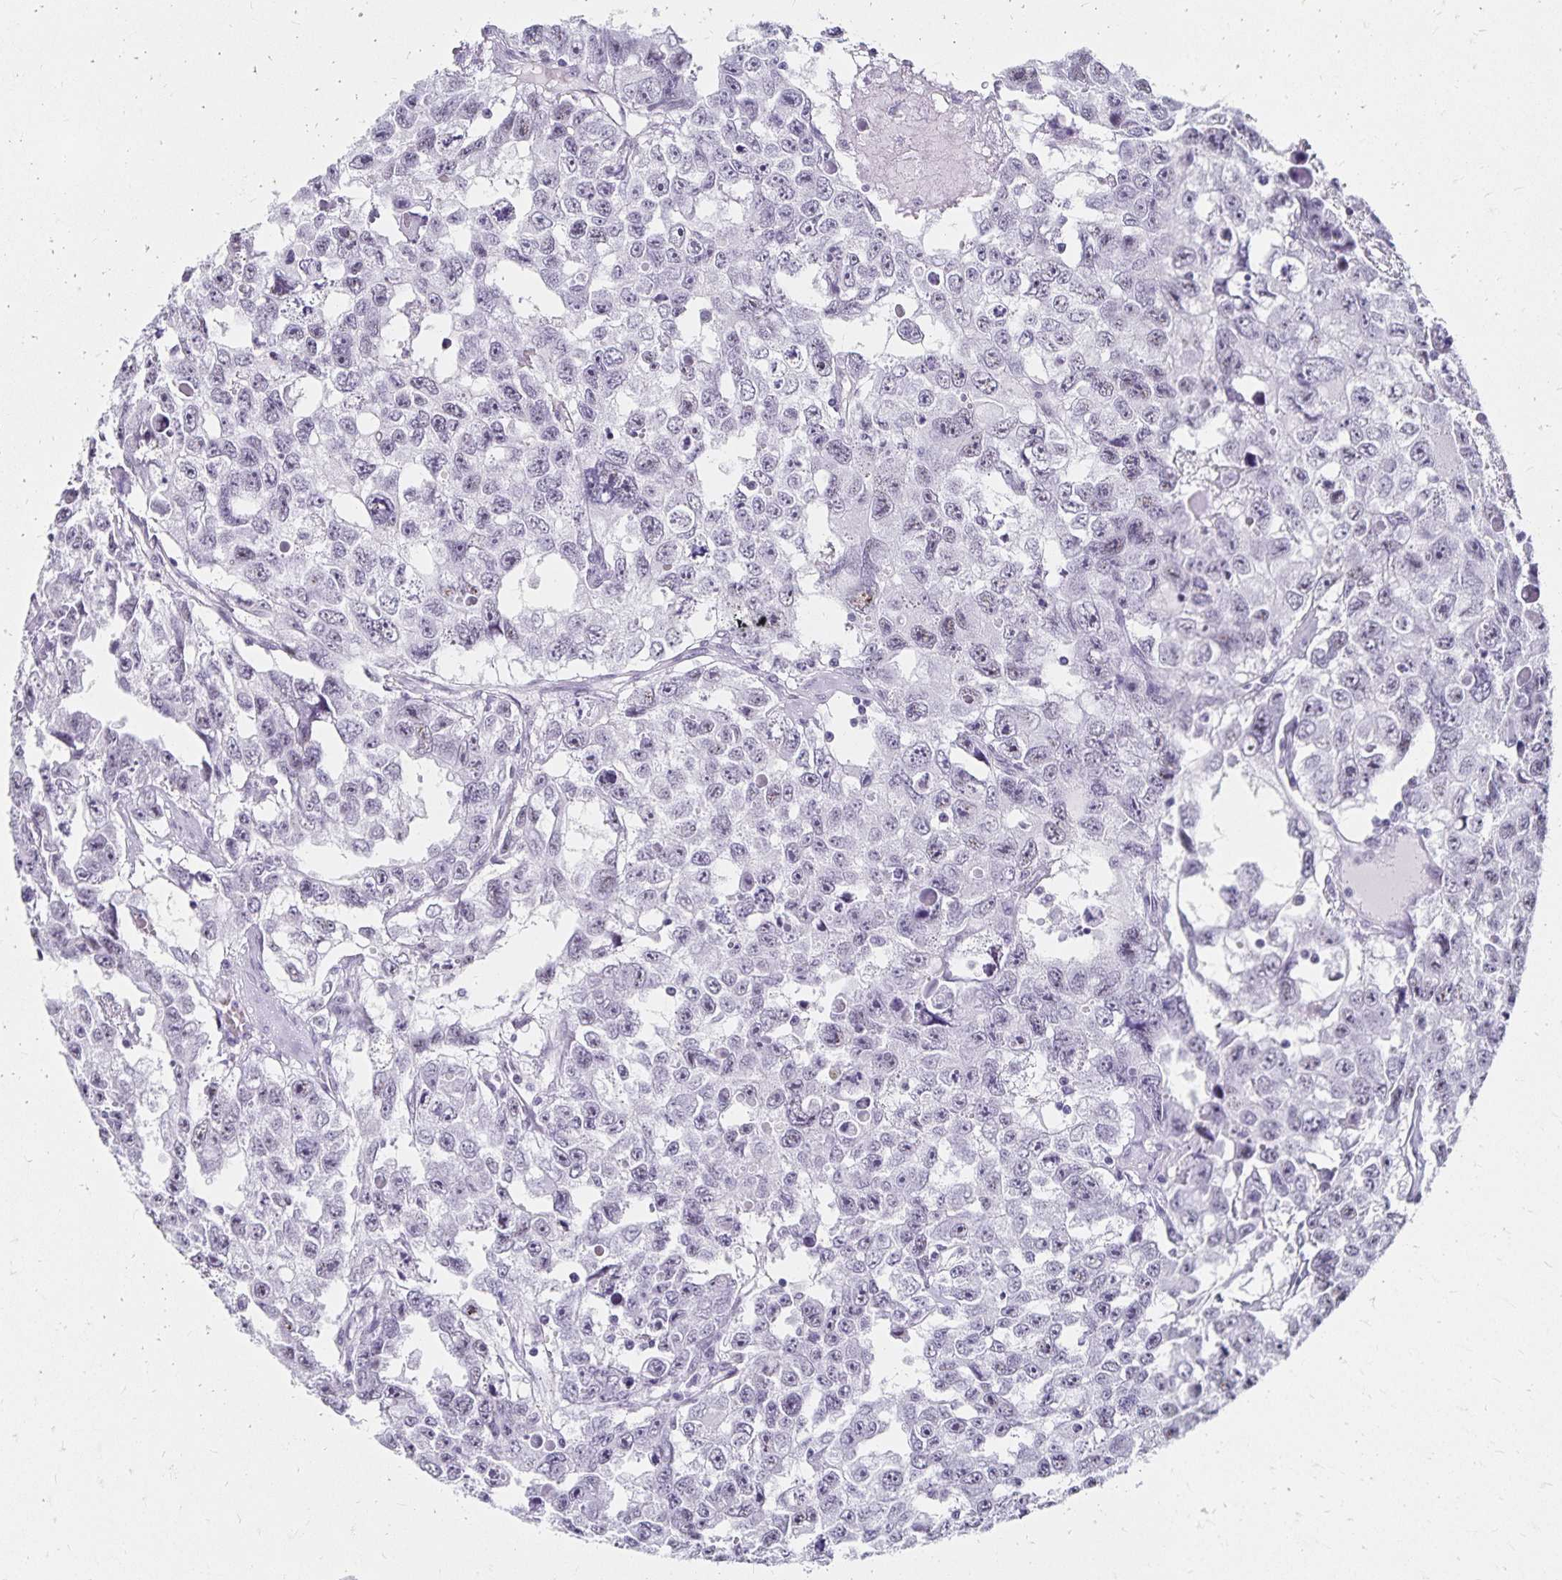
{"staining": {"intensity": "negative", "quantity": "none", "location": "none"}, "tissue": "testis cancer", "cell_type": "Tumor cells", "image_type": "cancer", "snomed": [{"axis": "morphology", "description": "Seminoma, NOS"}, {"axis": "topography", "description": "Testis"}], "caption": "Tumor cells are negative for protein expression in human testis cancer (seminoma).", "gene": "C20orf85", "patient": {"sex": "male", "age": 26}}